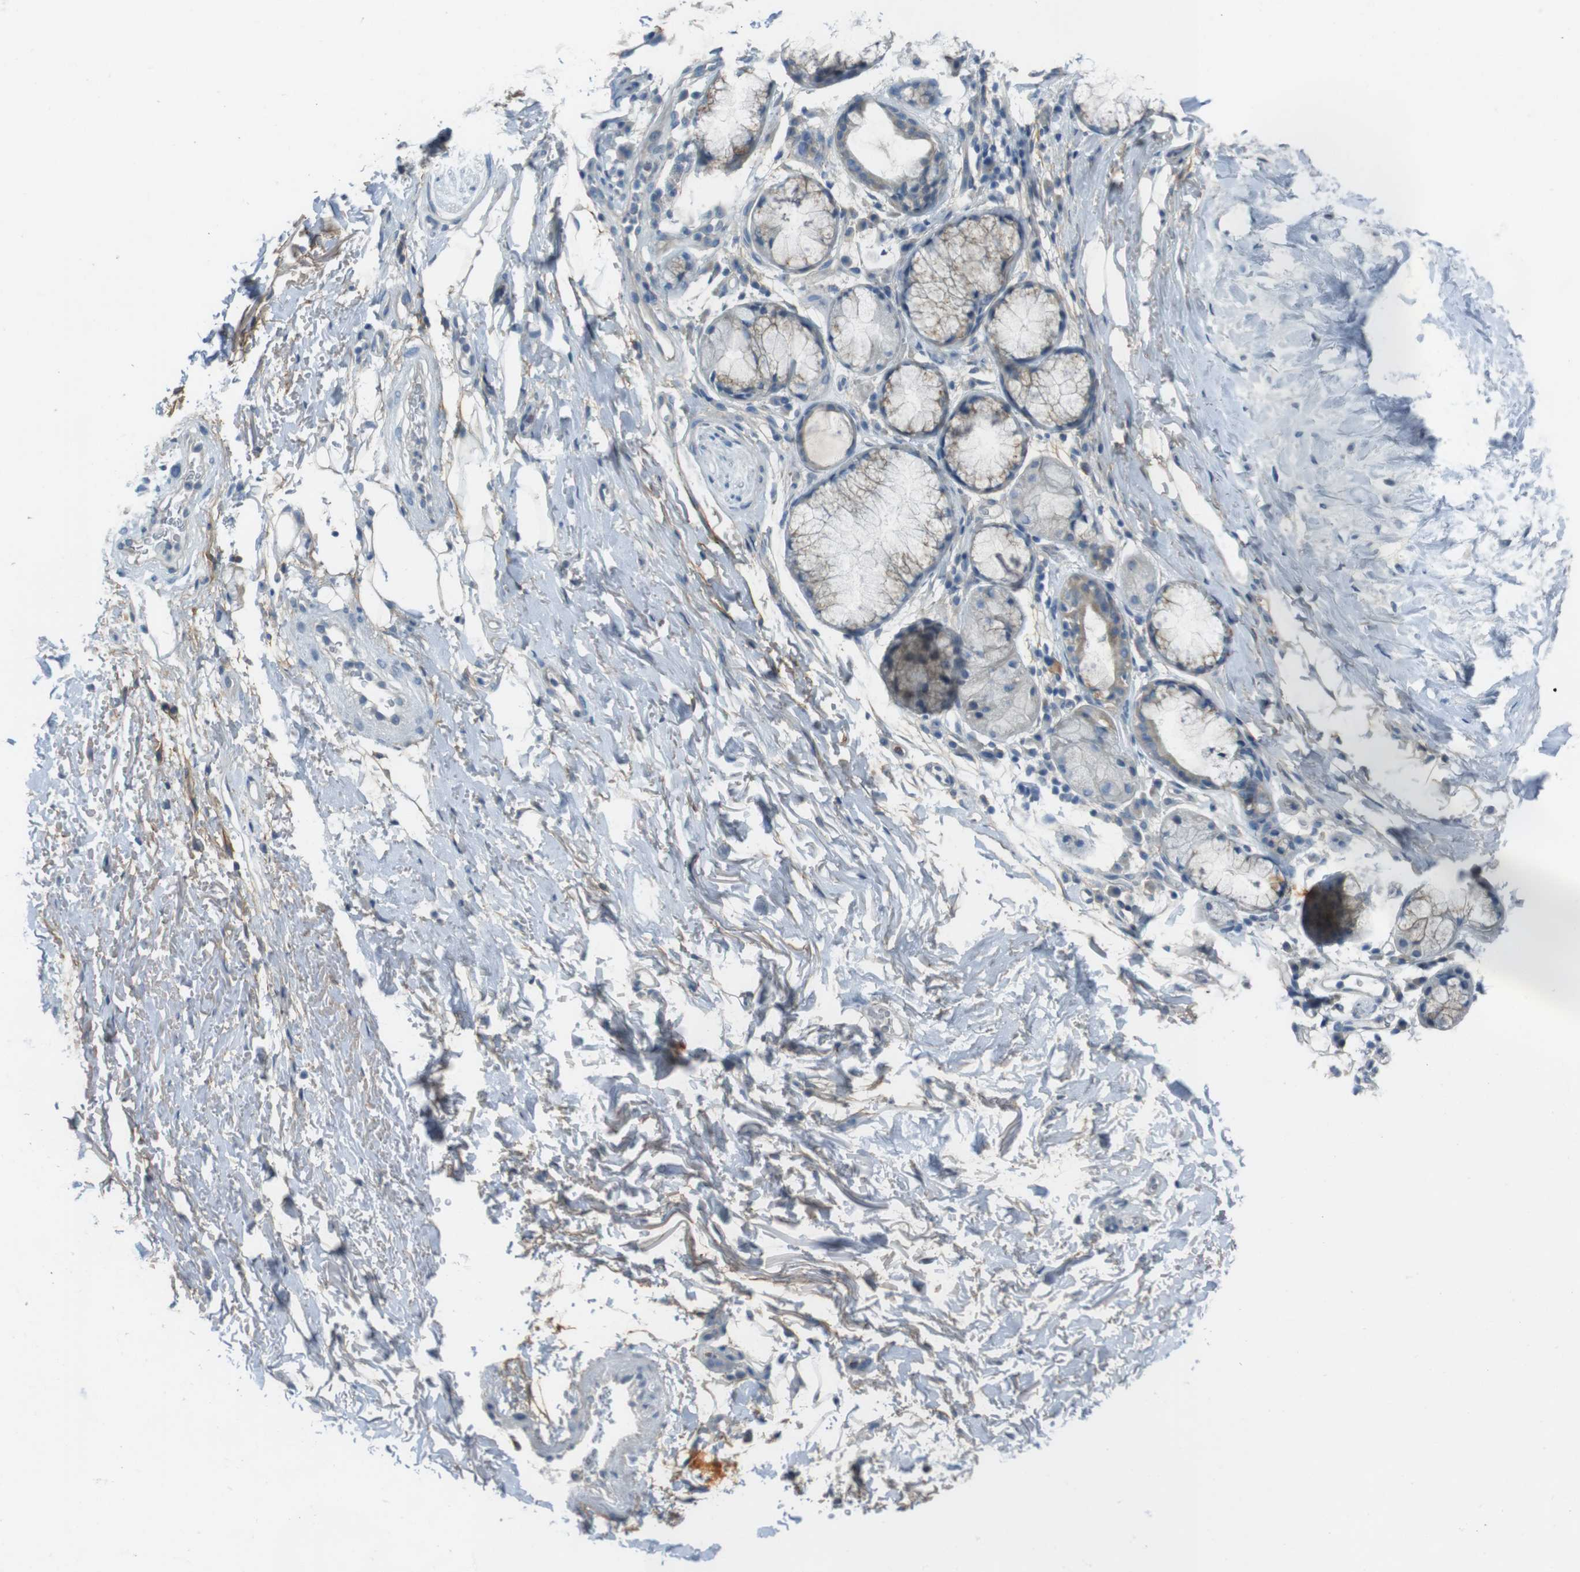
{"staining": {"intensity": "negative", "quantity": "none", "location": "none"}, "tissue": "adipose tissue", "cell_type": "Adipocytes", "image_type": "normal", "snomed": [{"axis": "morphology", "description": "Normal tissue, NOS"}, {"axis": "topography", "description": "Cartilage tissue"}, {"axis": "topography", "description": "Bronchus"}], "caption": "Adipose tissue stained for a protein using immunohistochemistry (IHC) shows no staining adipocytes.", "gene": "ENTPD7", "patient": {"sex": "female", "age": 73}}